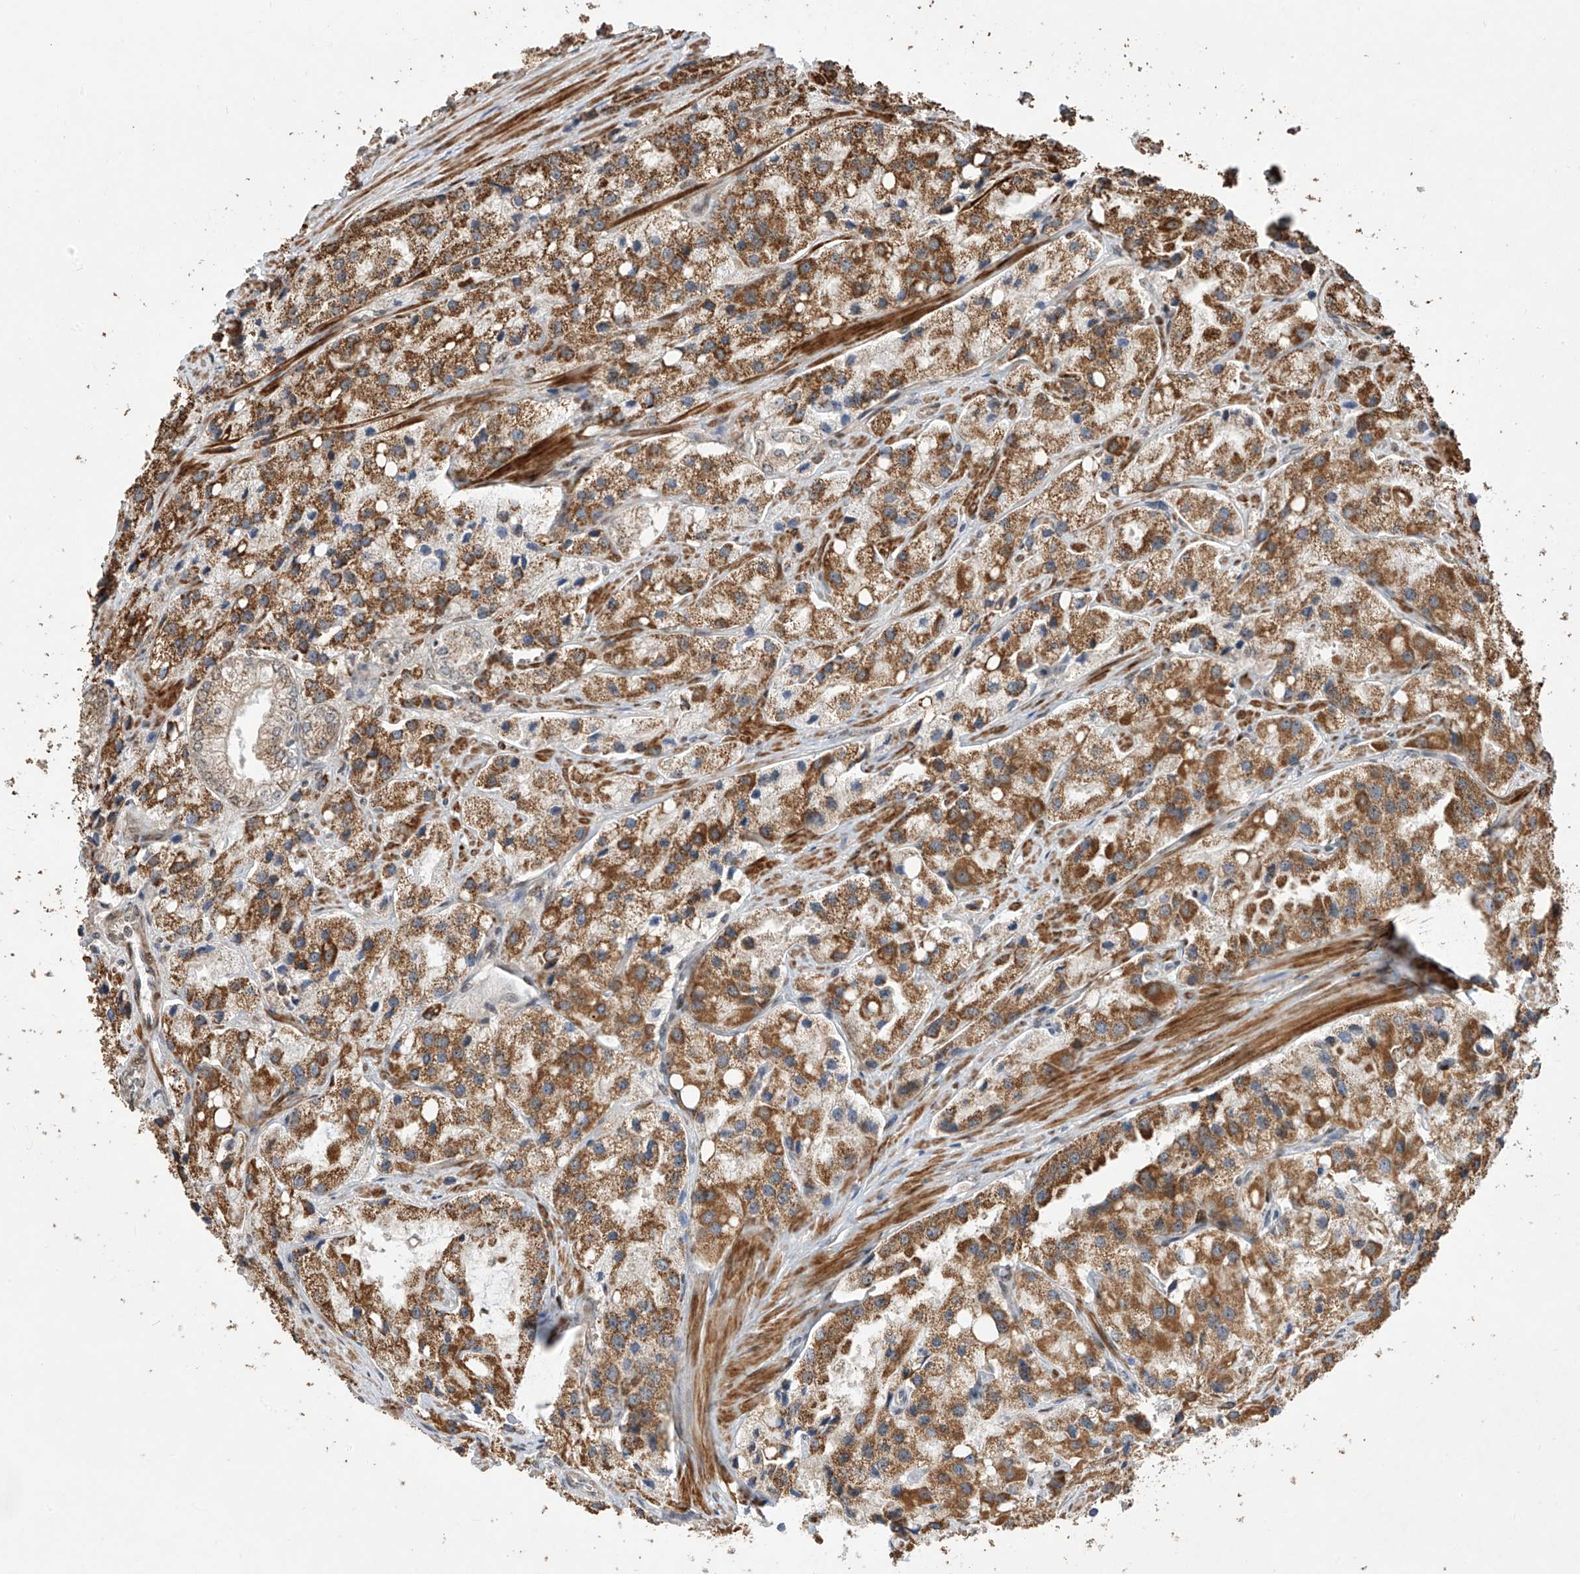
{"staining": {"intensity": "moderate", "quantity": ">75%", "location": "cytoplasmic/membranous"}, "tissue": "prostate cancer", "cell_type": "Tumor cells", "image_type": "cancer", "snomed": [{"axis": "morphology", "description": "Adenocarcinoma, High grade"}, {"axis": "topography", "description": "Prostate"}], "caption": "IHC (DAB (3,3'-diaminobenzidine)) staining of human prostate high-grade adenocarcinoma exhibits moderate cytoplasmic/membranous protein positivity in approximately >75% of tumor cells.", "gene": "LATS1", "patient": {"sex": "male", "age": 66}}